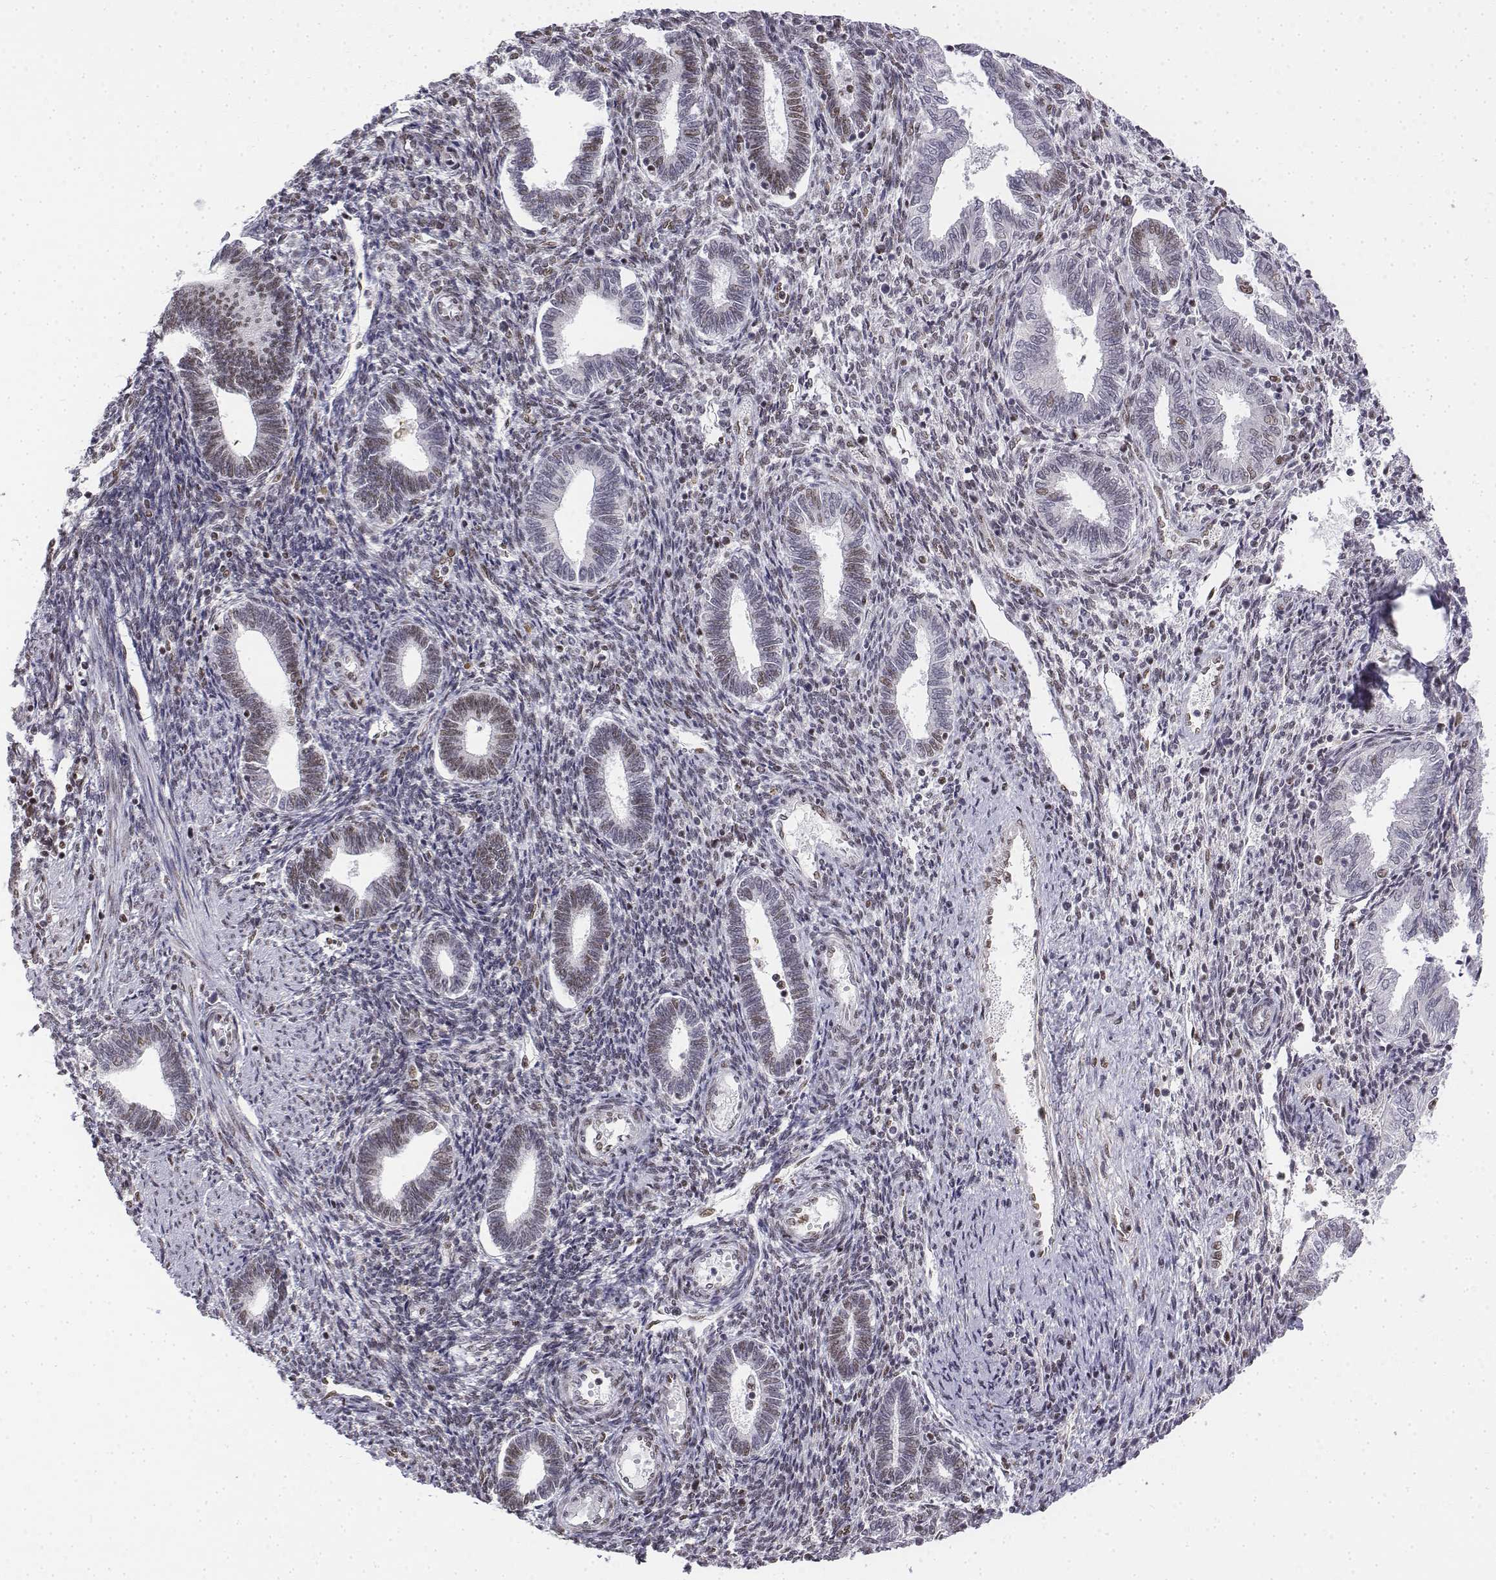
{"staining": {"intensity": "weak", "quantity": "25%-75%", "location": "nuclear"}, "tissue": "endometrium", "cell_type": "Cells in endometrial stroma", "image_type": "normal", "snomed": [{"axis": "morphology", "description": "Normal tissue, NOS"}, {"axis": "topography", "description": "Endometrium"}], "caption": "A micrograph of endometrium stained for a protein demonstrates weak nuclear brown staining in cells in endometrial stroma. (brown staining indicates protein expression, while blue staining denotes nuclei).", "gene": "SETD1A", "patient": {"sex": "female", "age": 42}}